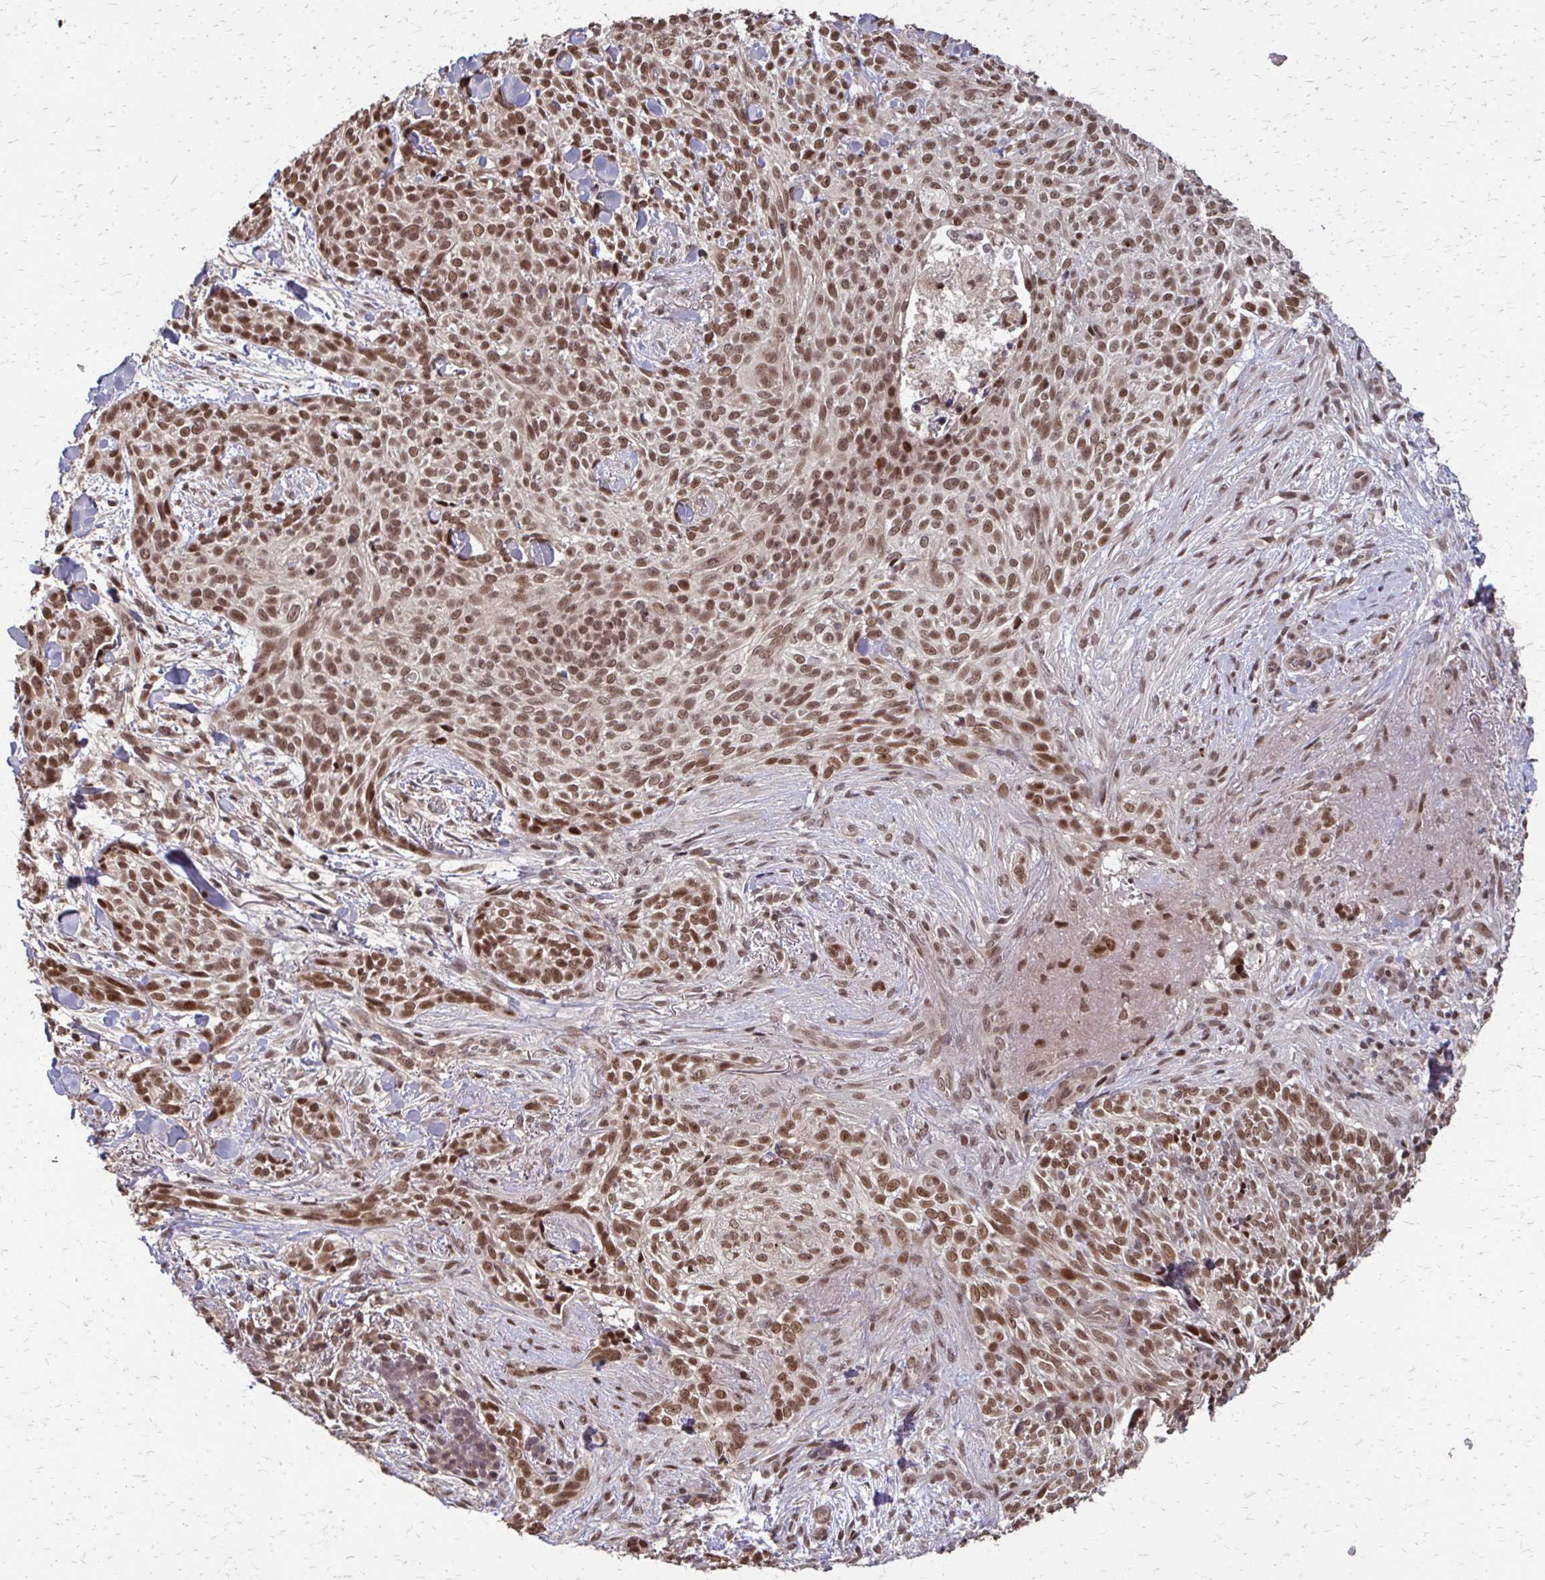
{"staining": {"intensity": "moderate", "quantity": ">75%", "location": "nuclear"}, "tissue": "skin cancer", "cell_type": "Tumor cells", "image_type": "cancer", "snomed": [{"axis": "morphology", "description": "Basal cell carcinoma"}, {"axis": "topography", "description": "Skin"}, {"axis": "topography", "description": "Skin of face"}], "caption": "Immunohistochemistry (IHC) photomicrograph of neoplastic tissue: skin cancer stained using IHC shows medium levels of moderate protein expression localized specifically in the nuclear of tumor cells, appearing as a nuclear brown color.", "gene": "SS18", "patient": {"sex": "female", "age": 90}}